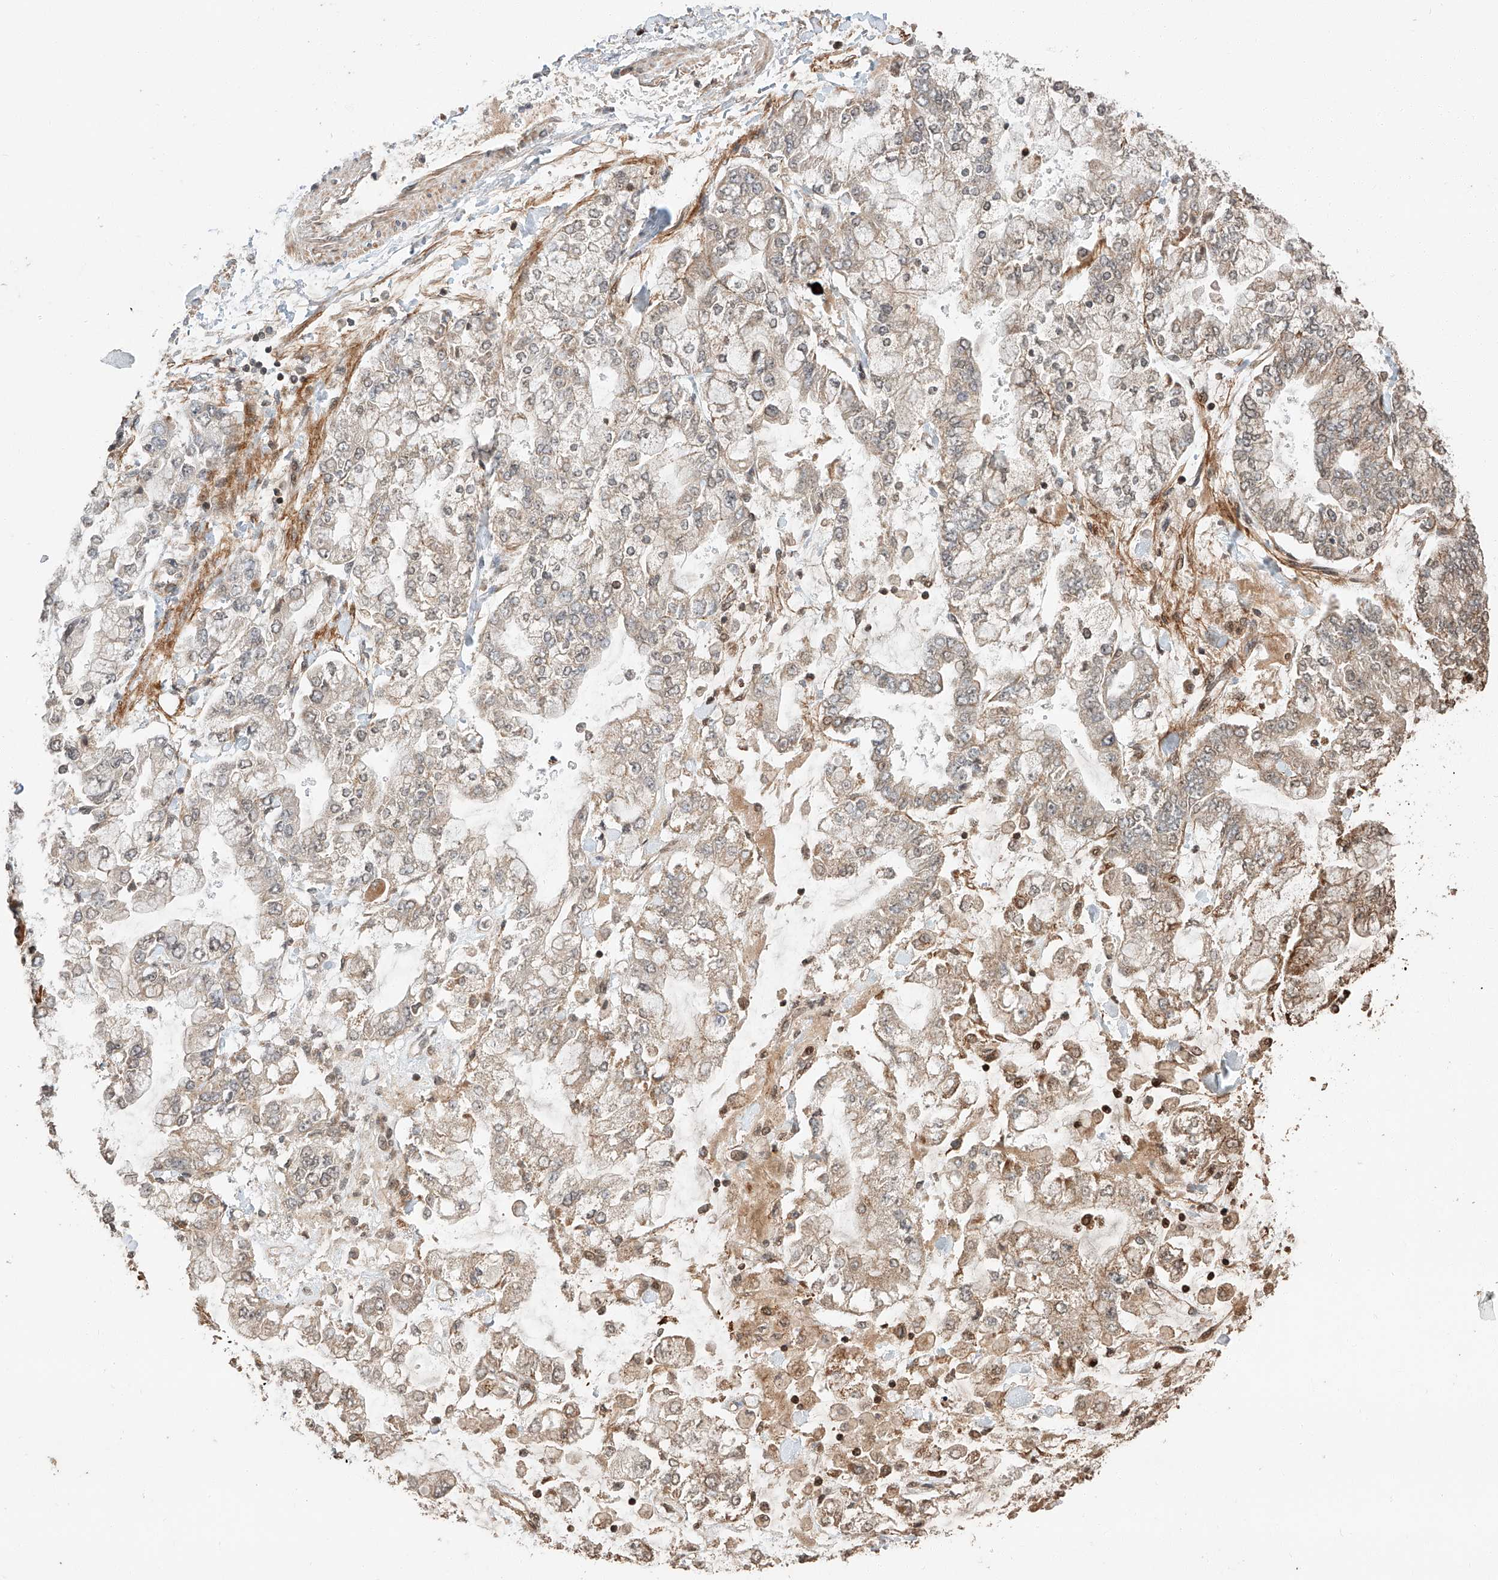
{"staining": {"intensity": "weak", "quantity": "<25%", "location": "cytoplasmic/membranous,nuclear"}, "tissue": "stomach cancer", "cell_type": "Tumor cells", "image_type": "cancer", "snomed": [{"axis": "morphology", "description": "Normal tissue, NOS"}, {"axis": "morphology", "description": "Adenocarcinoma, NOS"}, {"axis": "topography", "description": "Stomach, upper"}, {"axis": "topography", "description": "Stomach"}], "caption": "IHC micrograph of stomach adenocarcinoma stained for a protein (brown), which reveals no expression in tumor cells.", "gene": "ARHGAP33", "patient": {"sex": "male", "age": 76}}